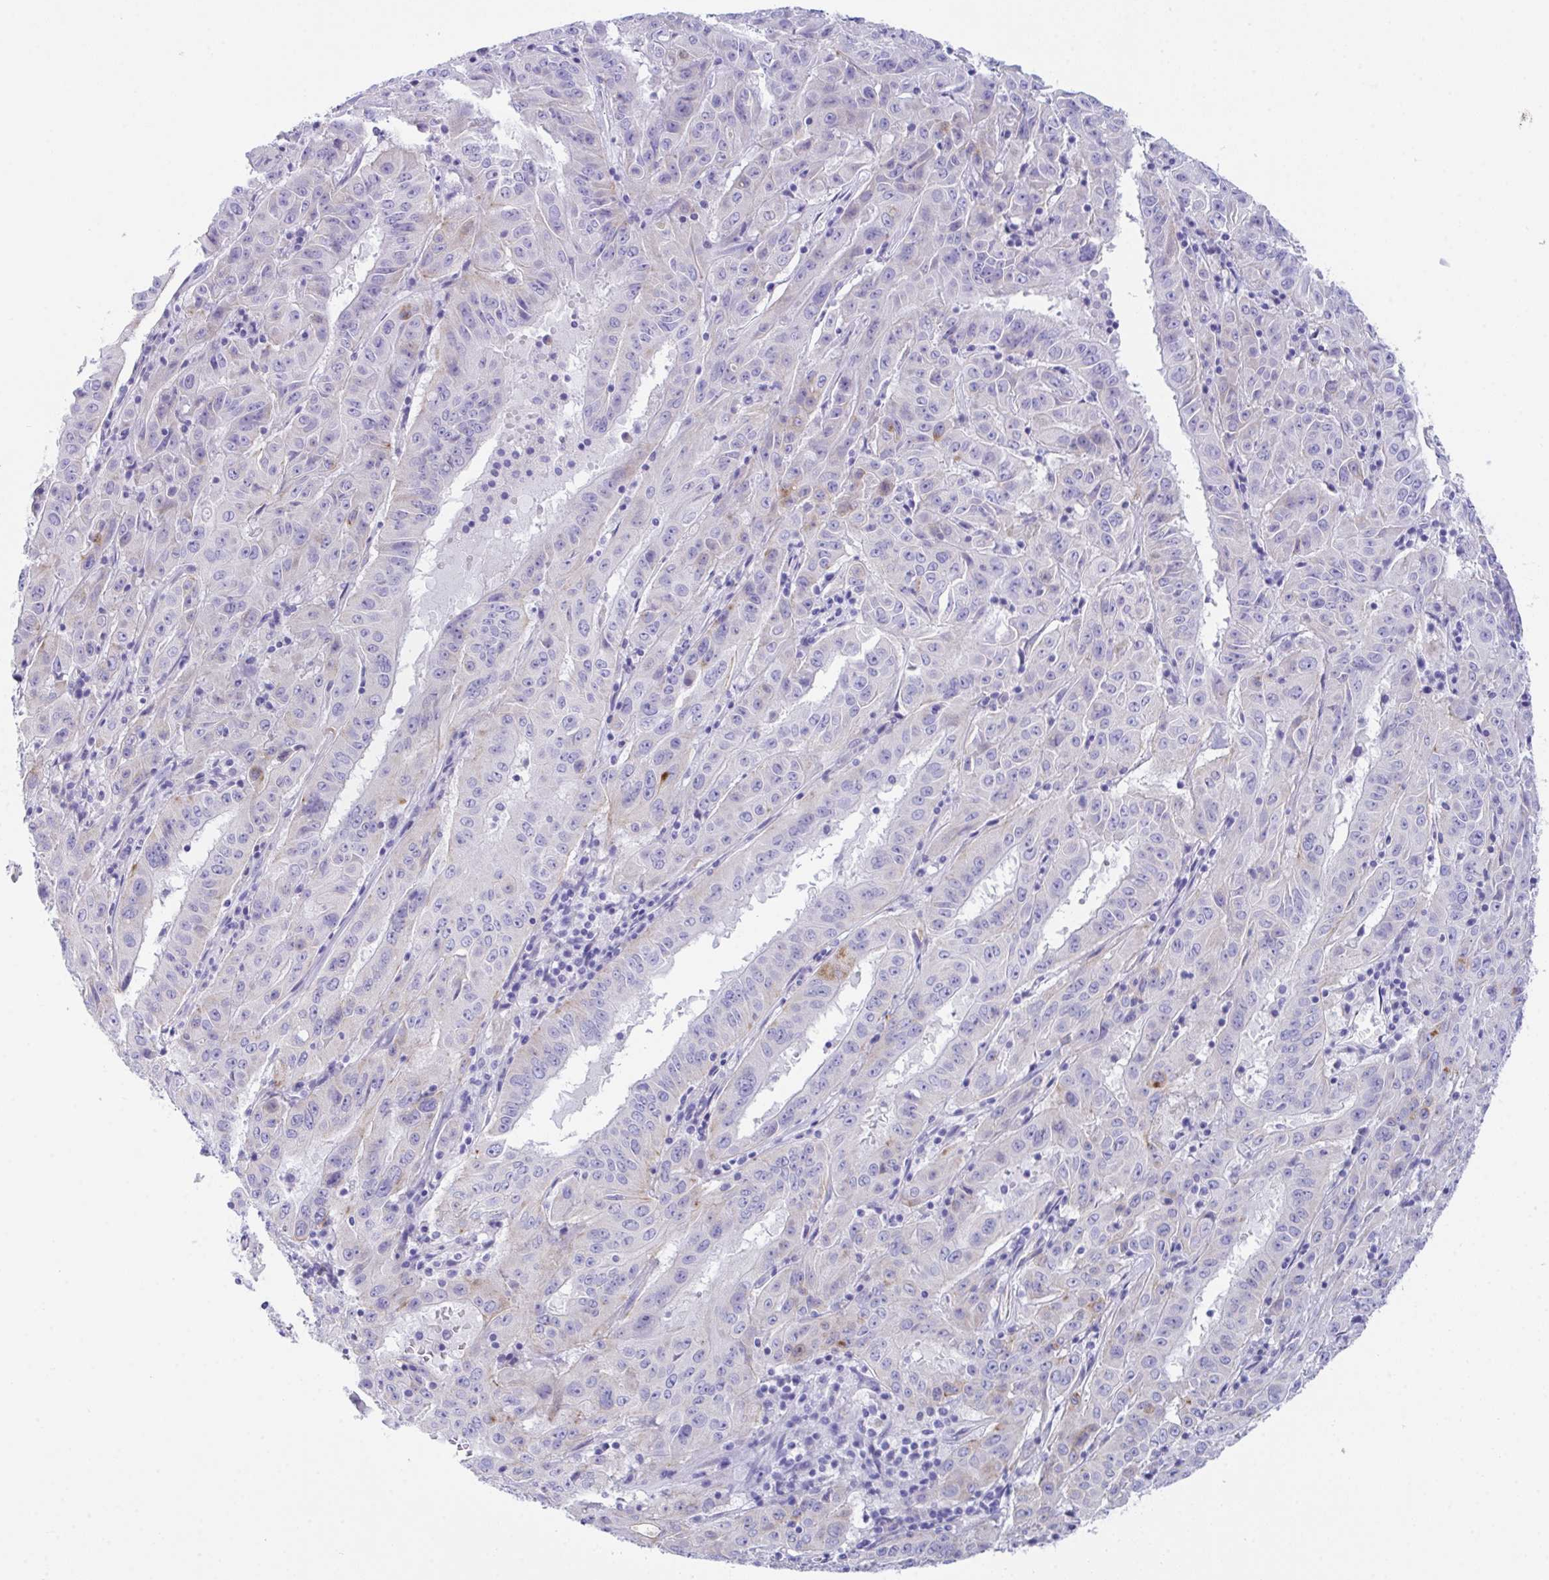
{"staining": {"intensity": "moderate", "quantity": "<25%", "location": "cytoplasmic/membranous"}, "tissue": "pancreatic cancer", "cell_type": "Tumor cells", "image_type": "cancer", "snomed": [{"axis": "morphology", "description": "Adenocarcinoma, NOS"}, {"axis": "topography", "description": "Pancreas"}], "caption": "Pancreatic cancer (adenocarcinoma) was stained to show a protein in brown. There is low levels of moderate cytoplasmic/membranous staining in approximately <25% of tumor cells. (DAB = brown stain, brightfield microscopy at high magnification).", "gene": "TMEM106B", "patient": {"sex": "male", "age": 63}}